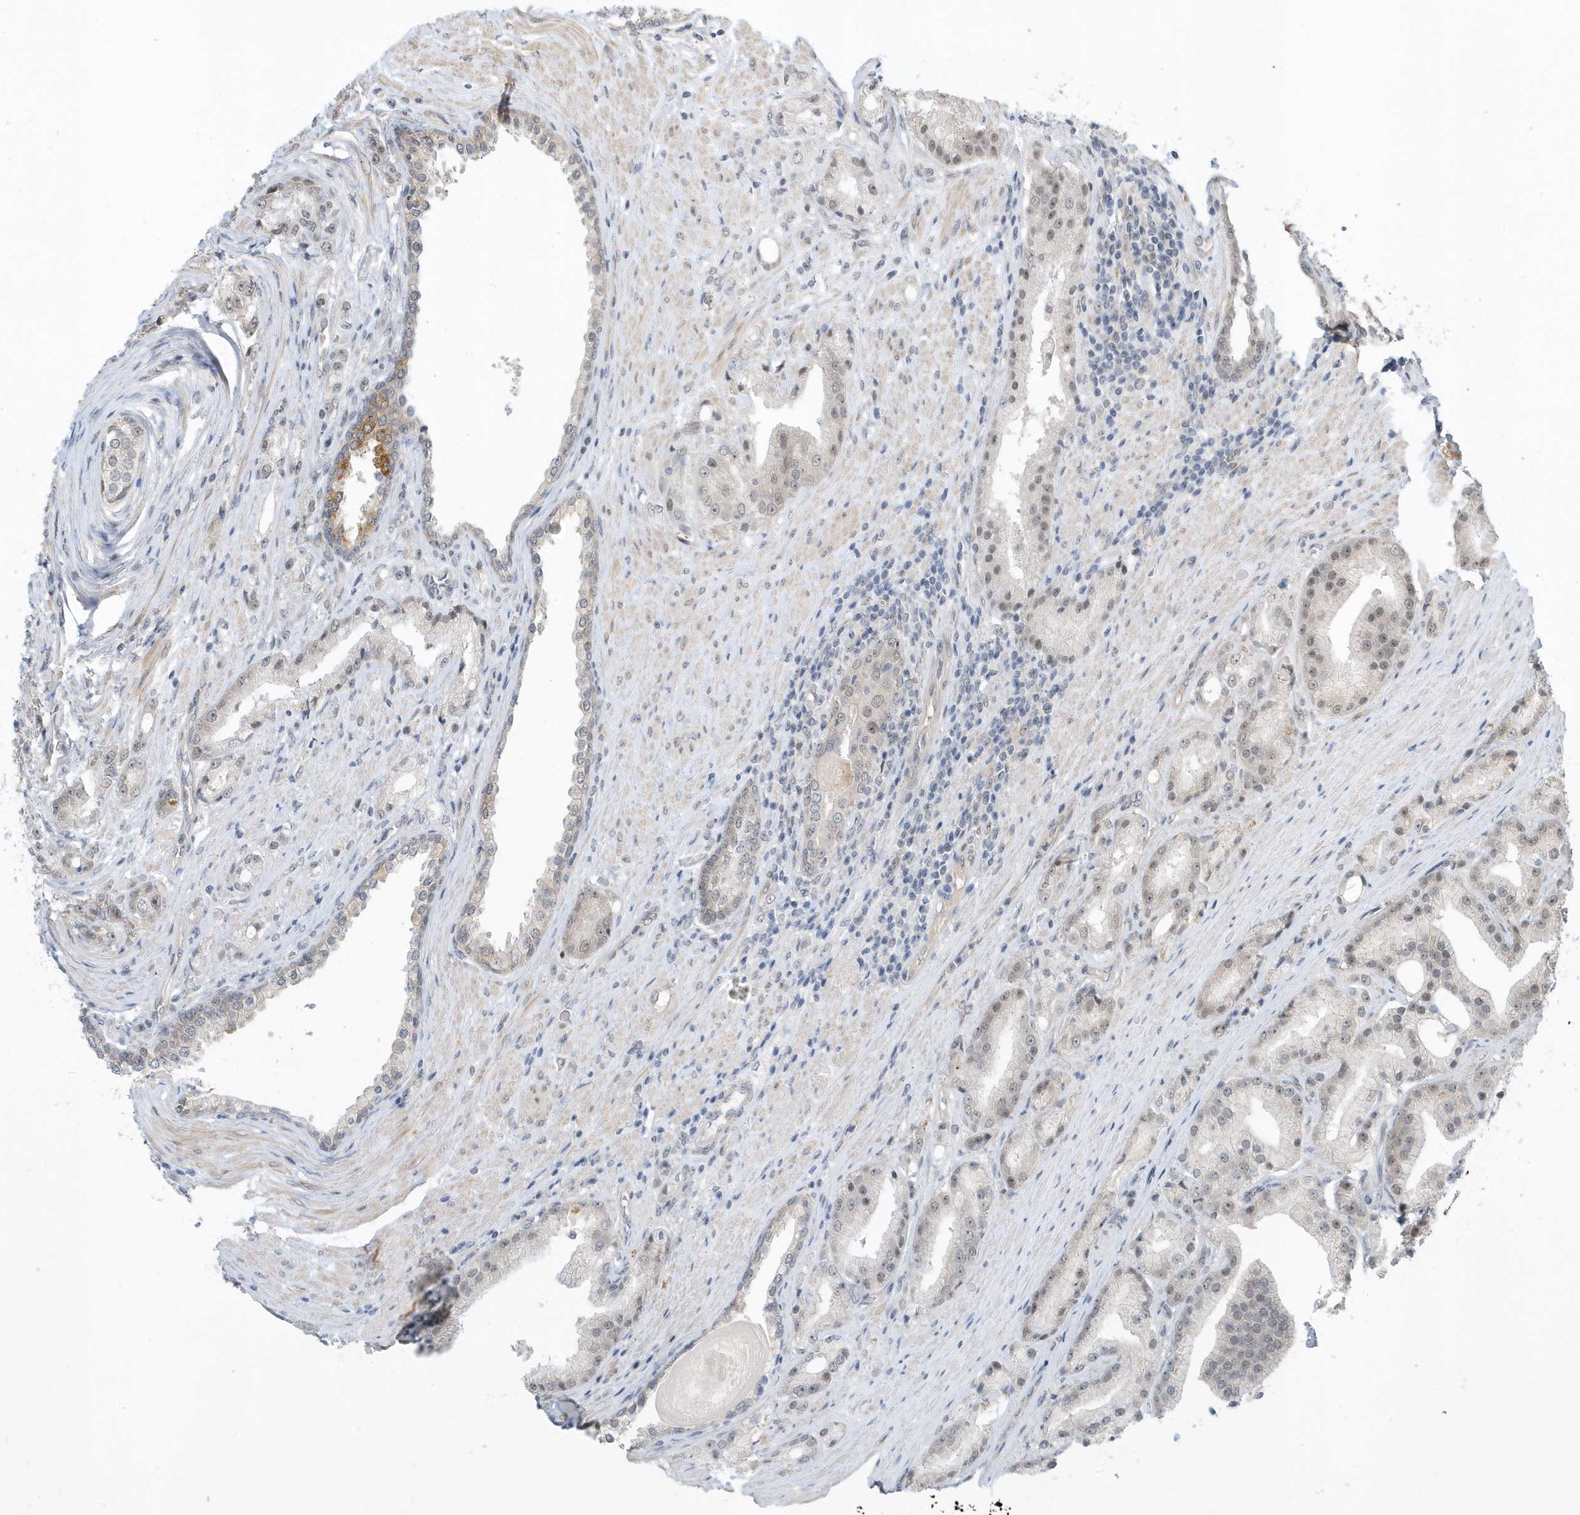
{"staining": {"intensity": "weak", "quantity": "<25%", "location": "nuclear"}, "tissue": "prostate cancer", "cell_type": "Tumor cells", "image_type": "cancer", "snomed": [{"axis": "morphology", "description": "Adenocarcinoma, Low grade"}, {"axis": "topography", "description": "Prostate"}], "caption": "This is an IHC photomicrograph of prostate cancer. There is no expression in tumor cells.", "gene": "USP53", "patient": {"sex": "male", "age": 67}}